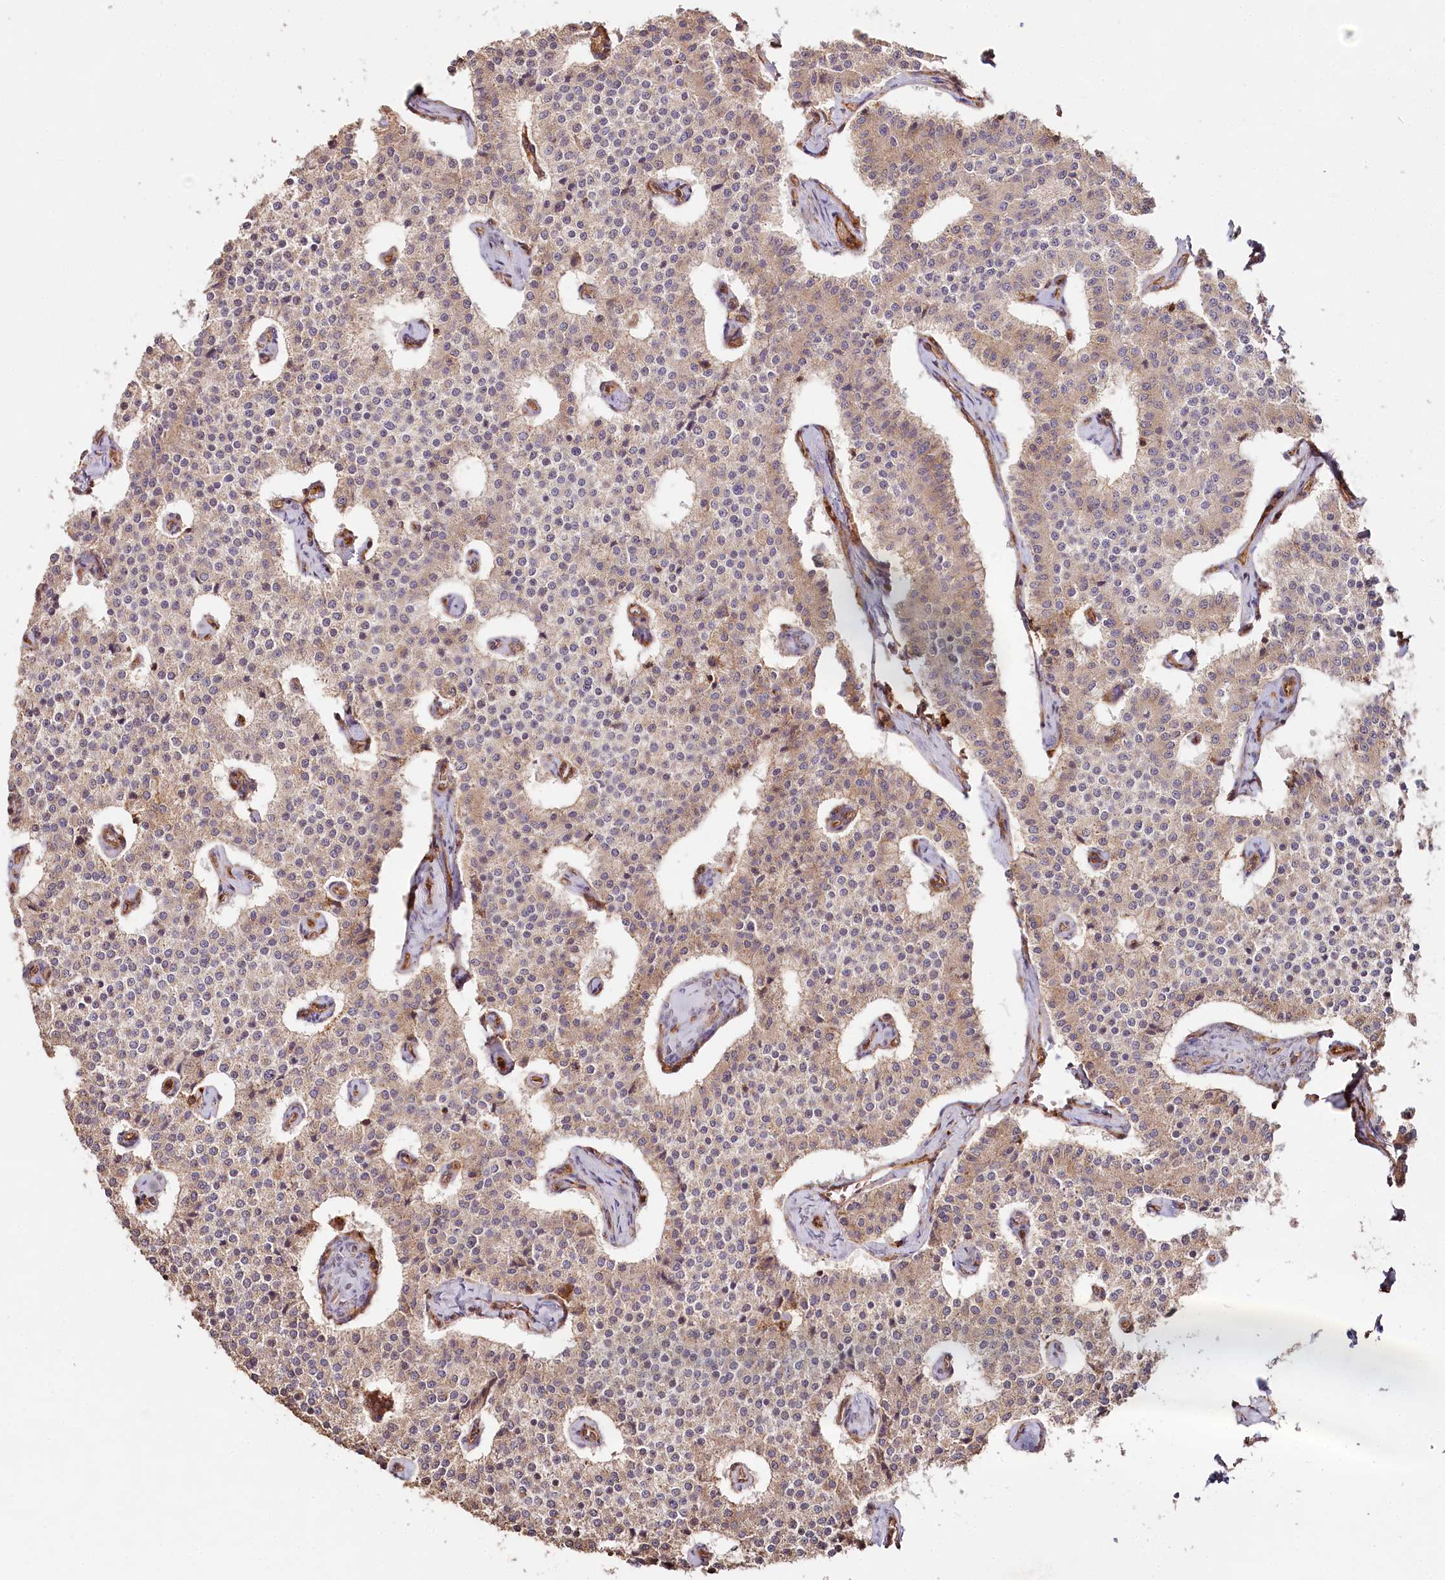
{"staining": {"intensity": "moderate", "quantity": ">75%", "location": "cytoplasmic/membranous"}, "tissue": "carcinoid", "cell_type": "Tumor cells", "image_type": "cancer", "snomed": [{"axis": "morphology", "description": "Carcinoid, malignant, NOS"}, {"axis": "topography", "description": "Colon"}], "caption": "There is medium levels of moderate cytoplasmic/membranous expression in tumor cells of malignant carcinoid, as demonstrated by immunohistochemical staining (brown color).", "gene": "RBP5", "patient": {"sex": "female", "age": 52}}